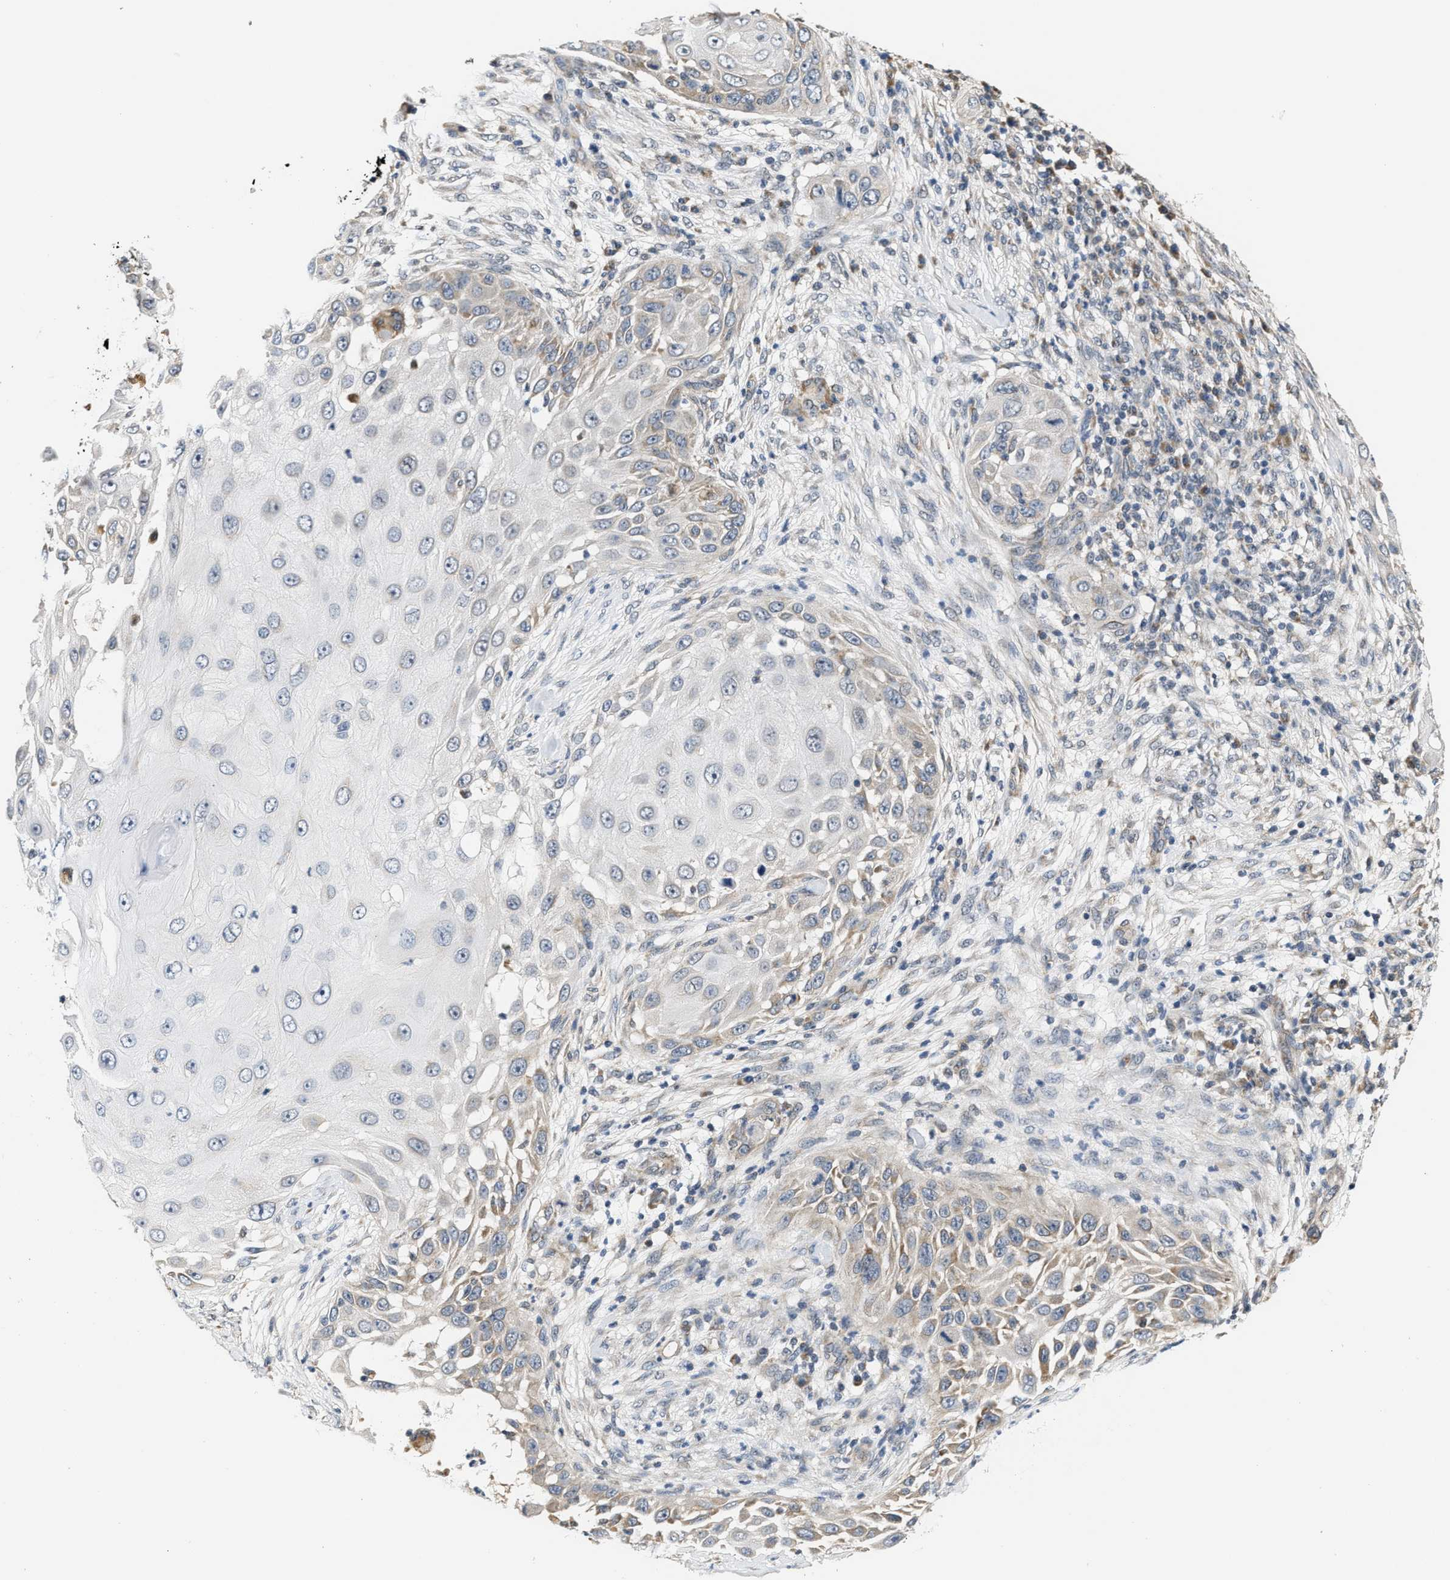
{"staining": {"intensity": "moderate", "quantity": "25%-75%", "location": "cytoplasmic/membranous"}, "tissue": "skin cancer", "cell_type": "Tumor cells", "image_type": "cancer", "snomed": [{"axis": "morphology", "description": "Squamous cell carcinoma, NOS"}, {"axis": "topography", "description": "Skin"}], "caption": "Immunohistochemical staining of skin cancer (squamous cell carcinoma) exhibits moderate cytoplasmic/membranous protein staining in approximately 25%-75% of tumor cells.", "gene": "GIGYF1", "patient": {"sex": "female", "age": 44}}